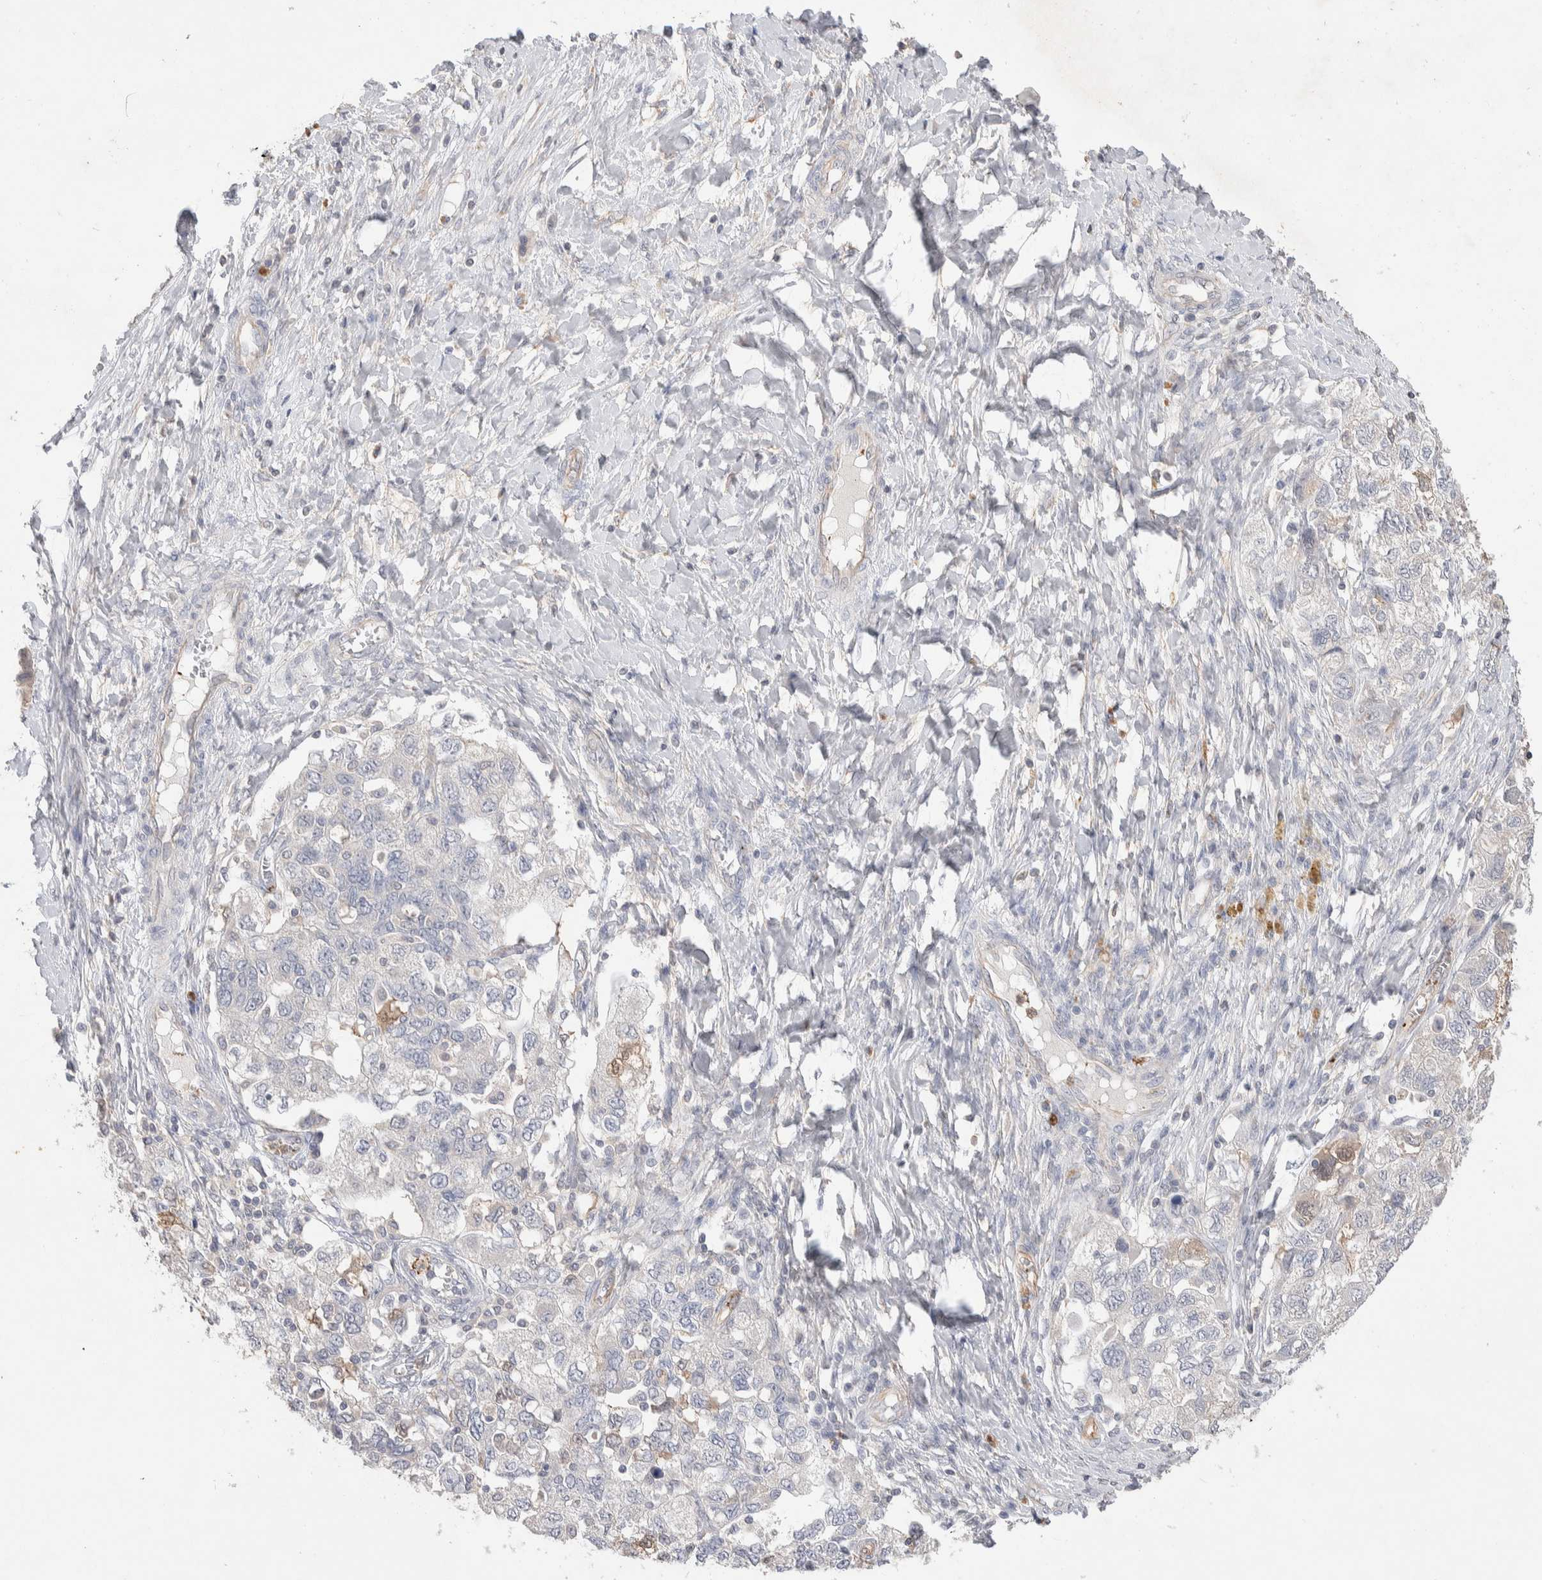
{"staining": {"intensity": "negative", "quantity": "none", "location": "none"}, "tissue": "ovarian cancer", "cell_type": "Tumor cells", "image_type": "cancer", "snomed": [{"axis": "morphology", "description": "Carcinoma, NOS"}, {"axis": "morphology", "description": "Cystadenocarcinoma, serous, NOS"}, {"axis": "topography", "description": "Ovary"}], "caption": "A histopathology image of ovarian cancer (serous cystadenocarcinoma) stained for a protein reveals no brown staining in tumor cells.", "gene": "FFAR2", "patient": {"sex": "female", "age": 69}}